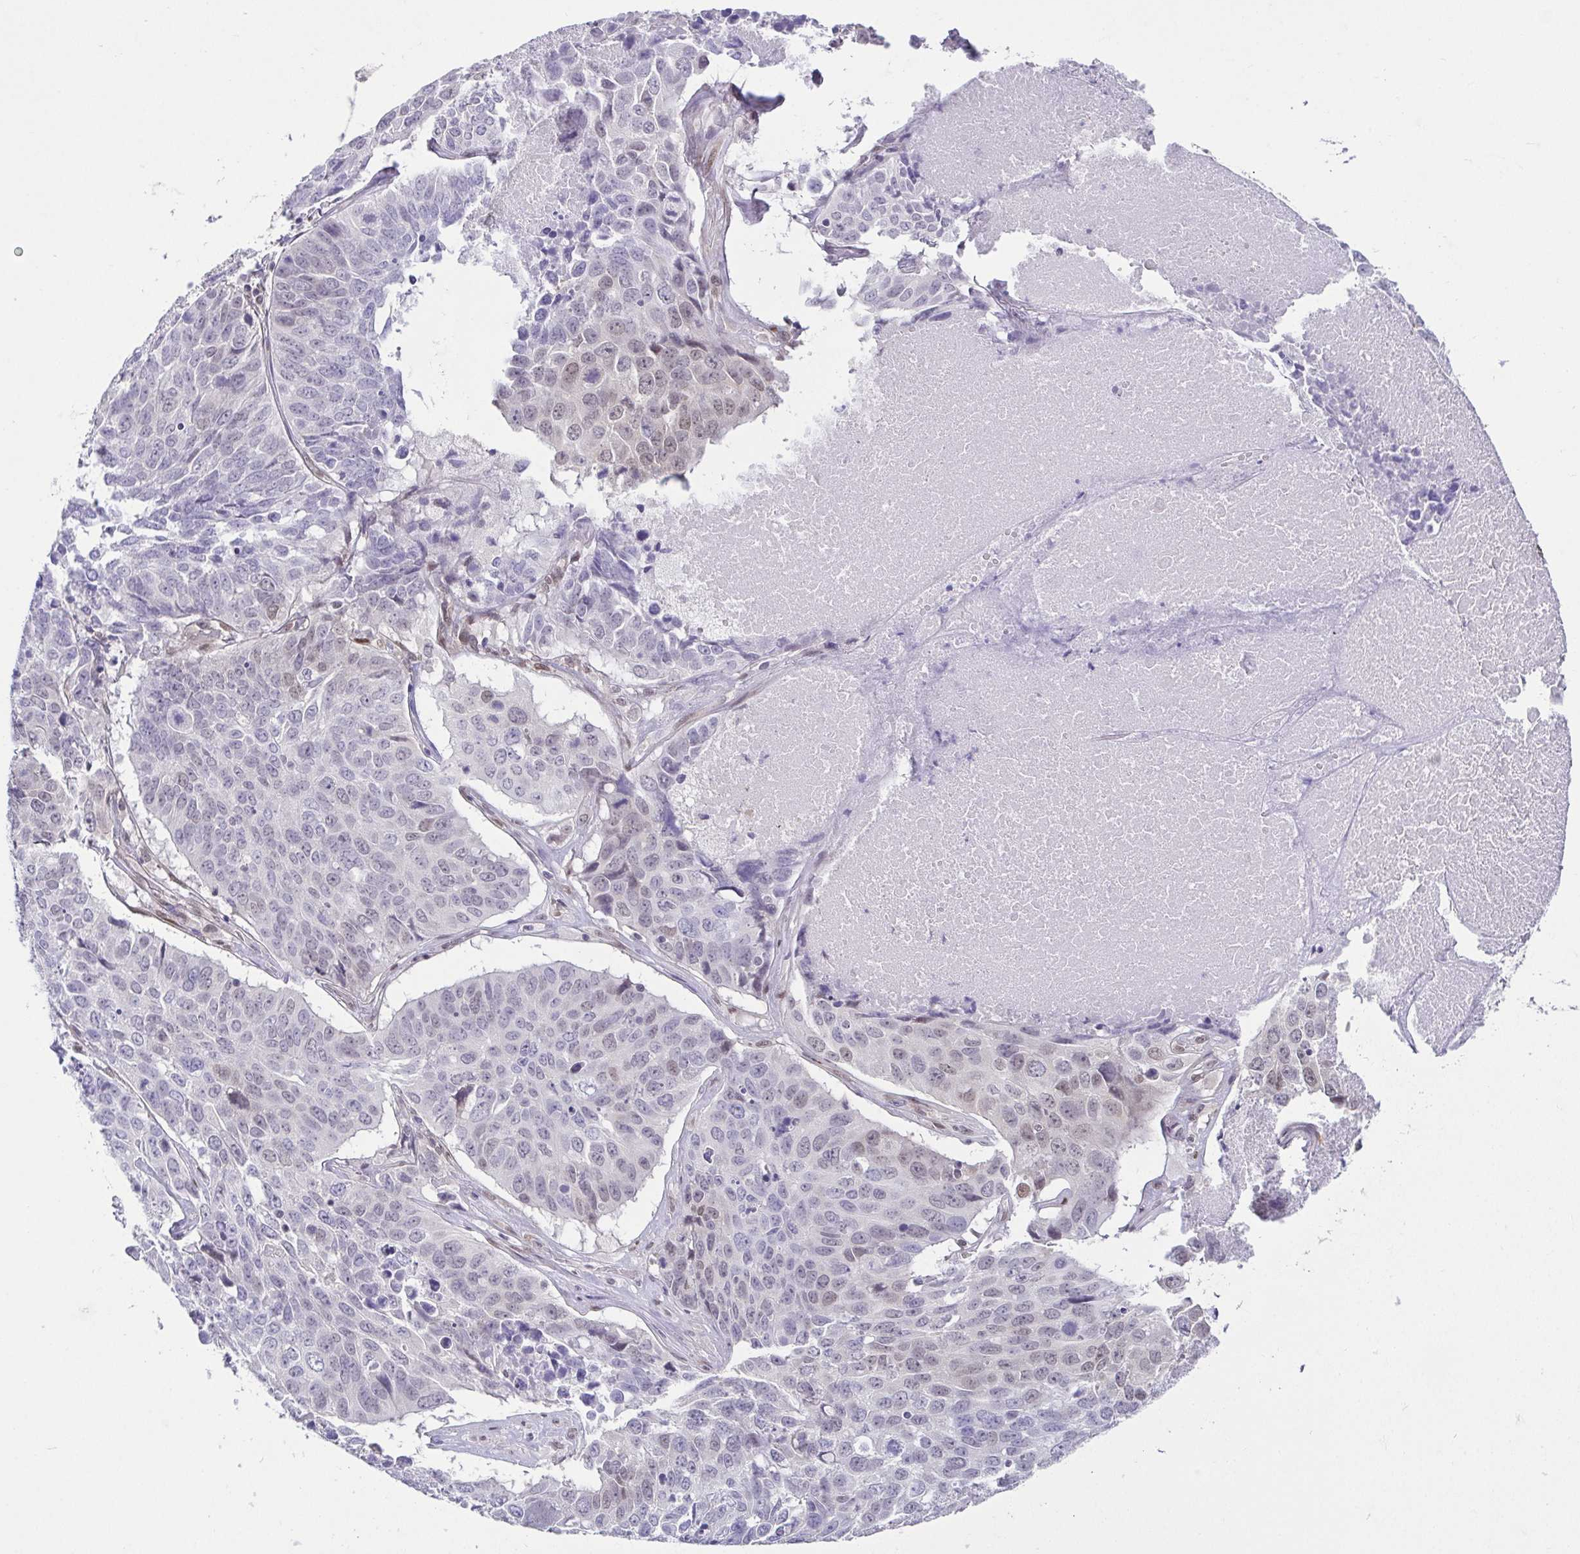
{"staining": {"intensity": "weak", "quantity": "<25%", "location": "nuclear"}, "tissue": "lung cancer", "cell_type": "Tumor cells", "image_type": "cancer", "snomed": [{"axis": "morphology", "description": "Normal tissue, NOS"}, {"axis": "morphology", "description": "Squamous cell carcinoma, NOS"}, {"axis": "topography", "description": "Bronchus"}, {"axis": "topography", "description": "Lung"}], "caption": "Immunohistochemistry (IHC) of human lung cancer (squamous cell carcinoma) demonstrates no staining in tumor cells.", "gene": "RBM3", "patient": {"sex": "male", "age": 64}}